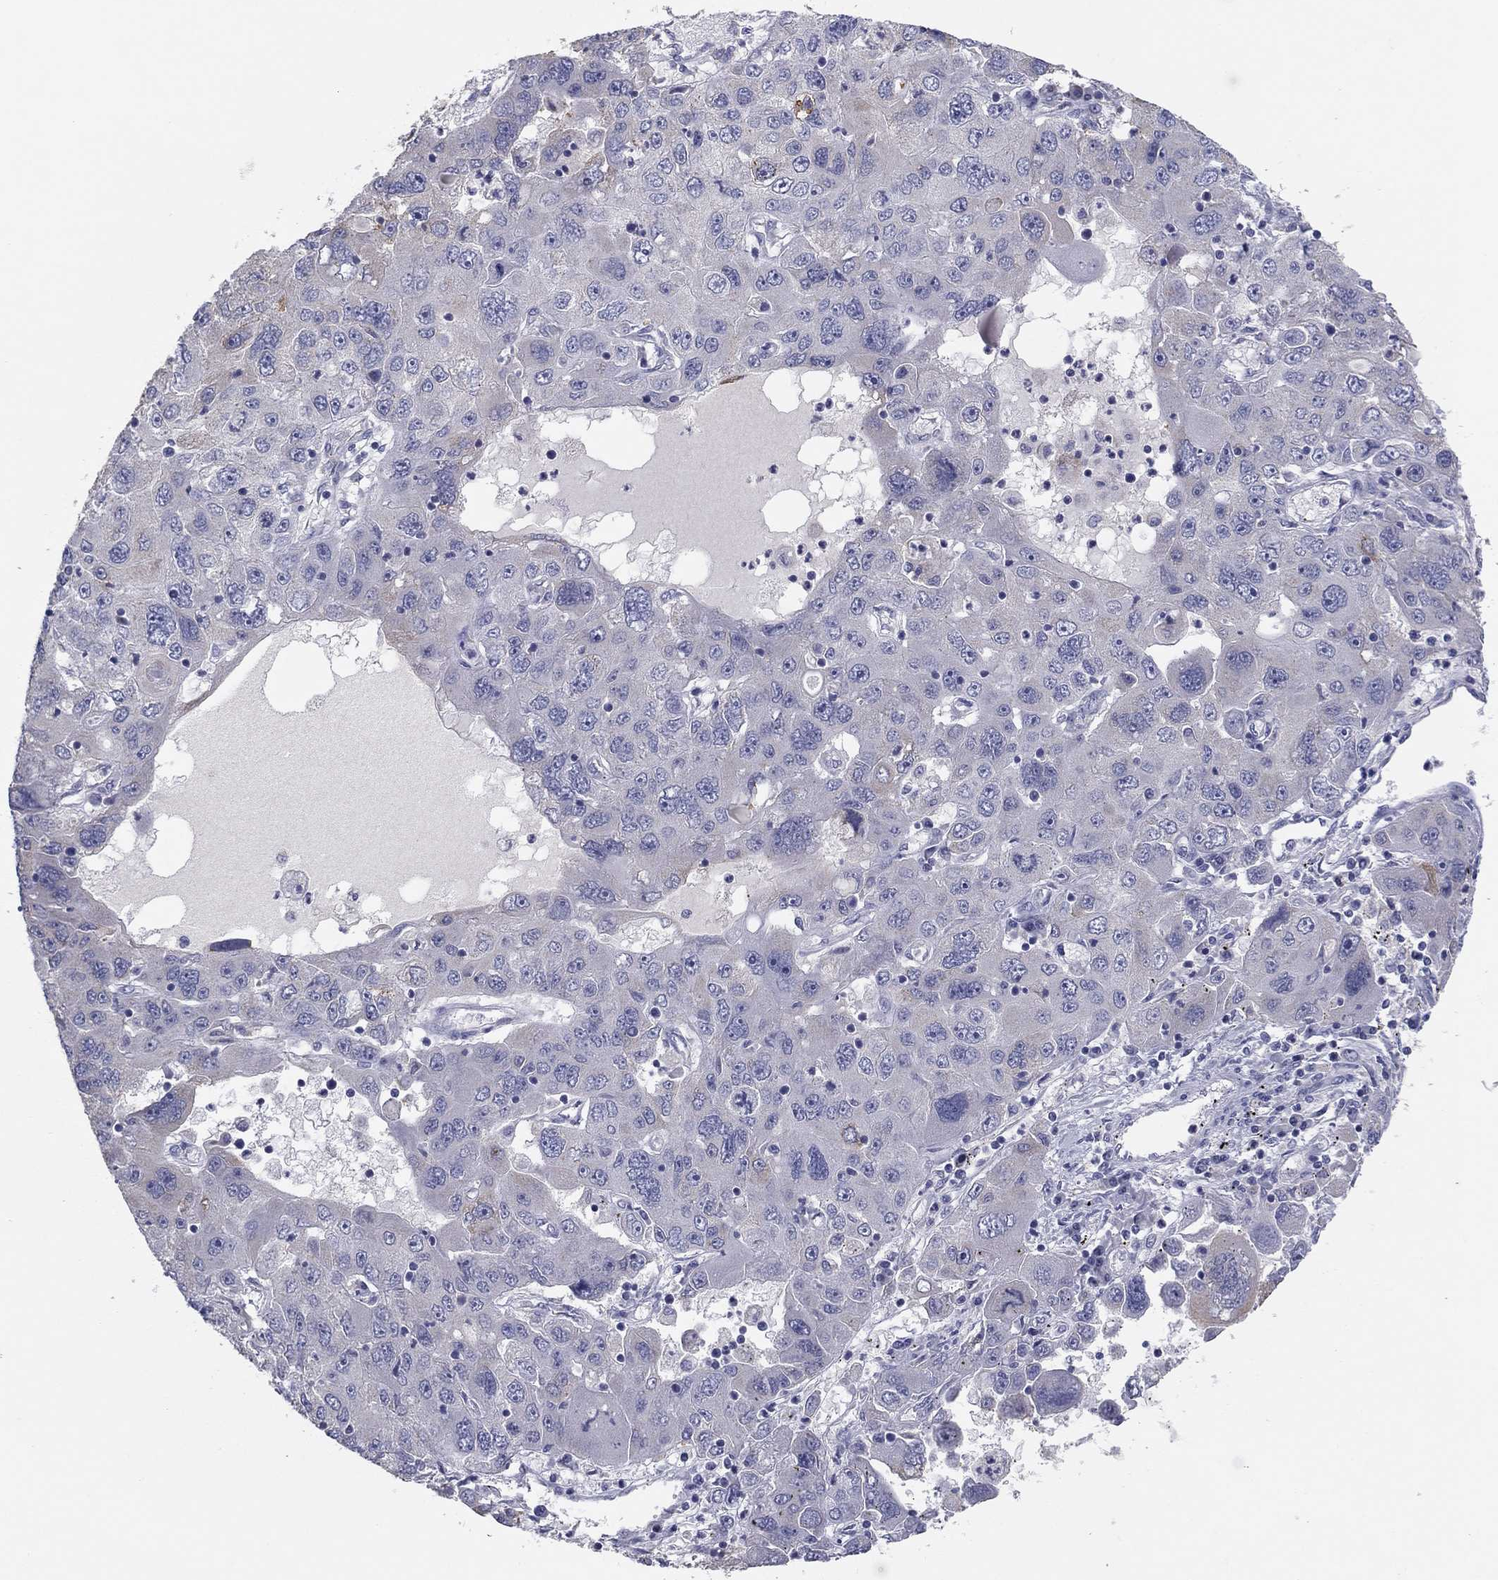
{"staining": {"intensity": "negative", "quantity": "none", "location": "none"}, "tissue": "stomach cancer", "cell_type": "Tumor cells", "image_type": "cancer", "snomed": [{"axis": "morphology", "description": "Adenocarcinoma, NOS"}, {"axis": "topography", "description": "Stomach"}], "caption": "DAB immunohistochemical staining of adenocarcinoma (stomach) displays no significant staining in tumor cells.", "gene": "GRK7", "patient": {"sex": "male", "age": 56}}